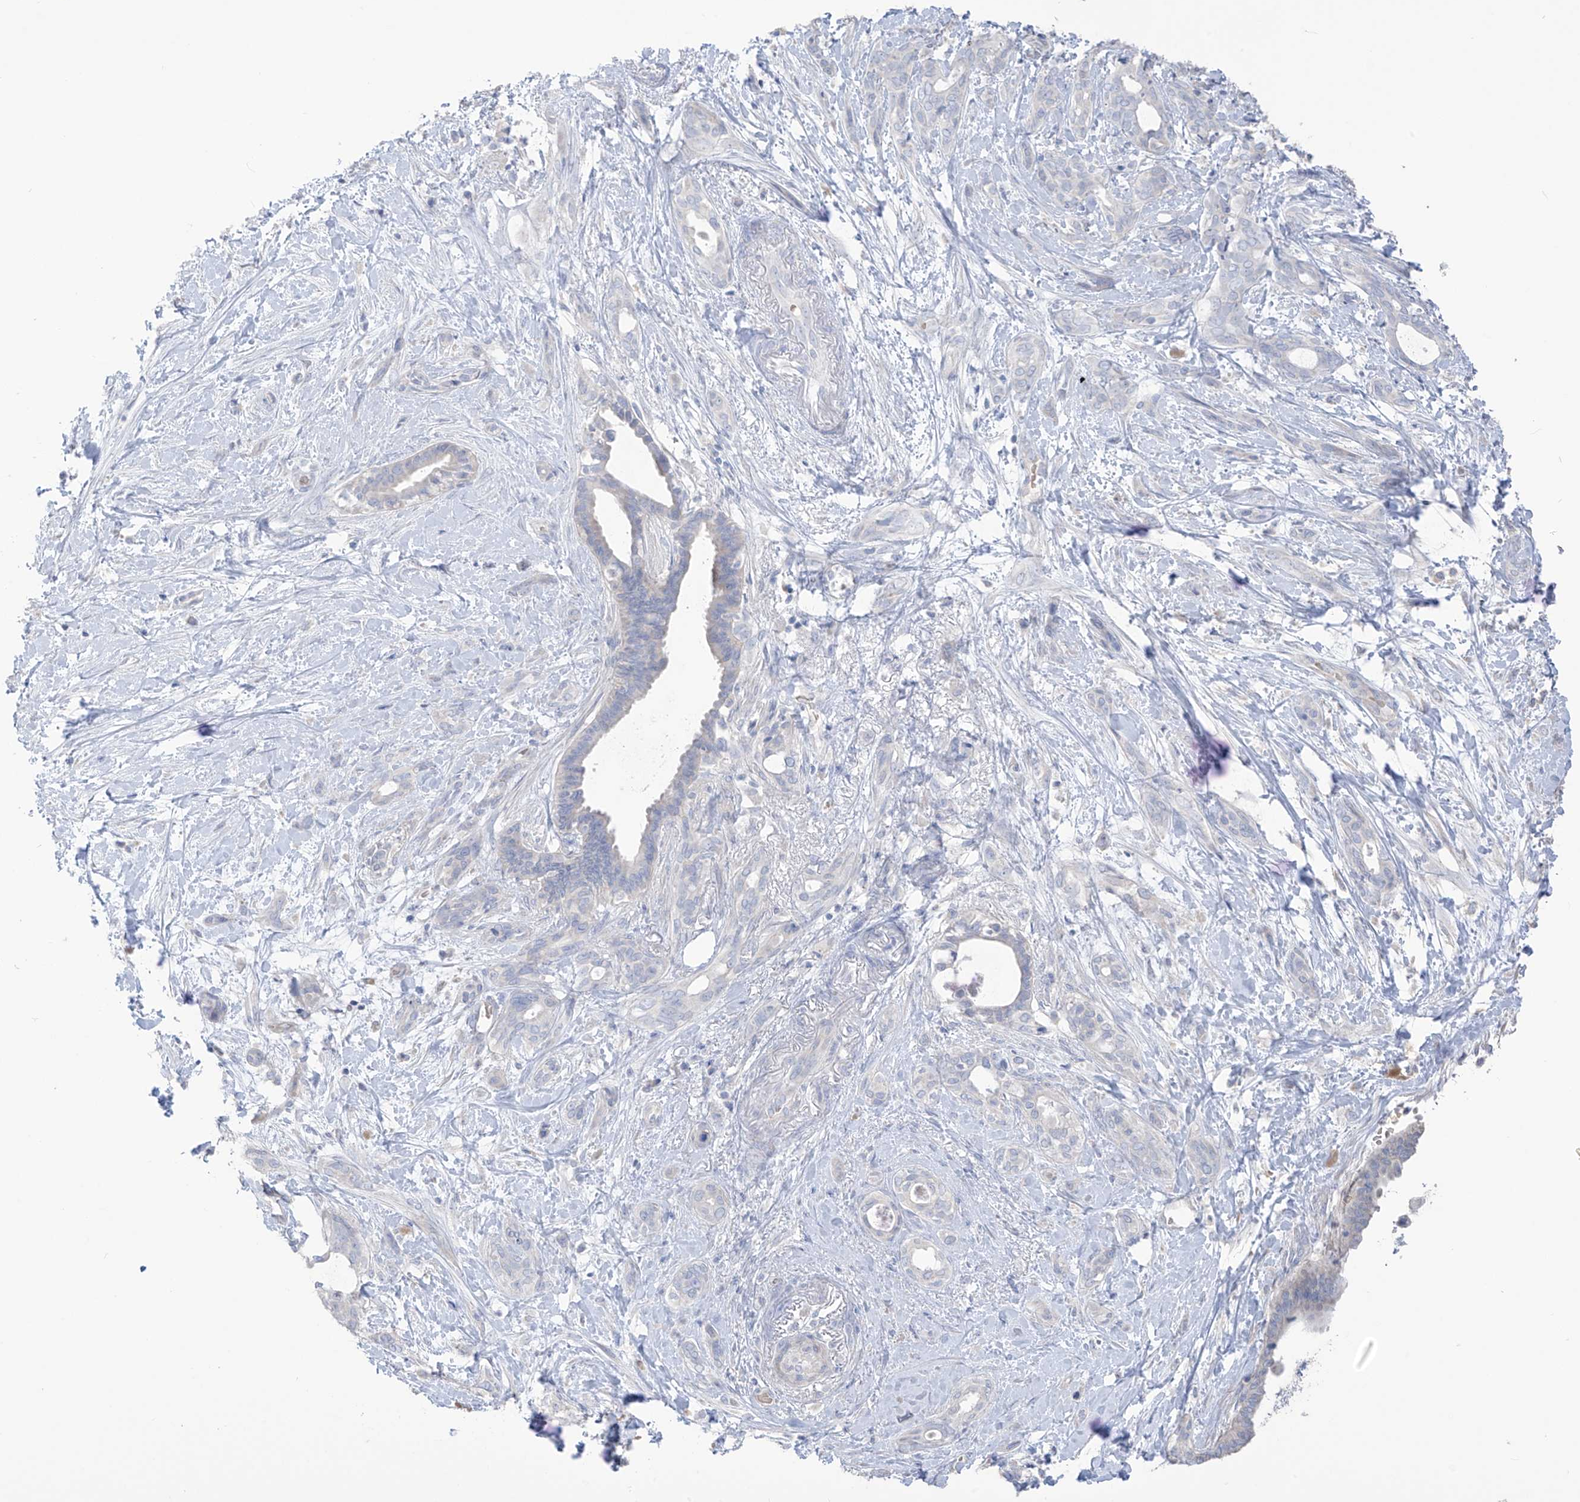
{"staining": {"intensity": "negative", "quantity": "none", "location": "none"}, "tissue": "pancreatic cancer", "cell_type": "Tumor cells", "image_type": "cancer", "snomed": [{"axis": "morphology", "description": "Normal tissue, NOS"}, {"axis": "morphology", "description": "Adenocarcinoma, NOS"}, {"axis": "topography", "description": "Pancreas"}, {"axis": "topography", "description": "Peripheral nerve tissue"}], "caption": "Tumor cells are negative for protein expression in human adenocarcinoma (pancreatic). The staining was performed using DAB (3,3'-diaminobenzidine) to visualize the protein expression in brown, while the nuclei were stained in blue with hematoxylin (Magnification: 20x).", "gene": "ASPRV1", "patient": {"sex": "female", "age": 63}}